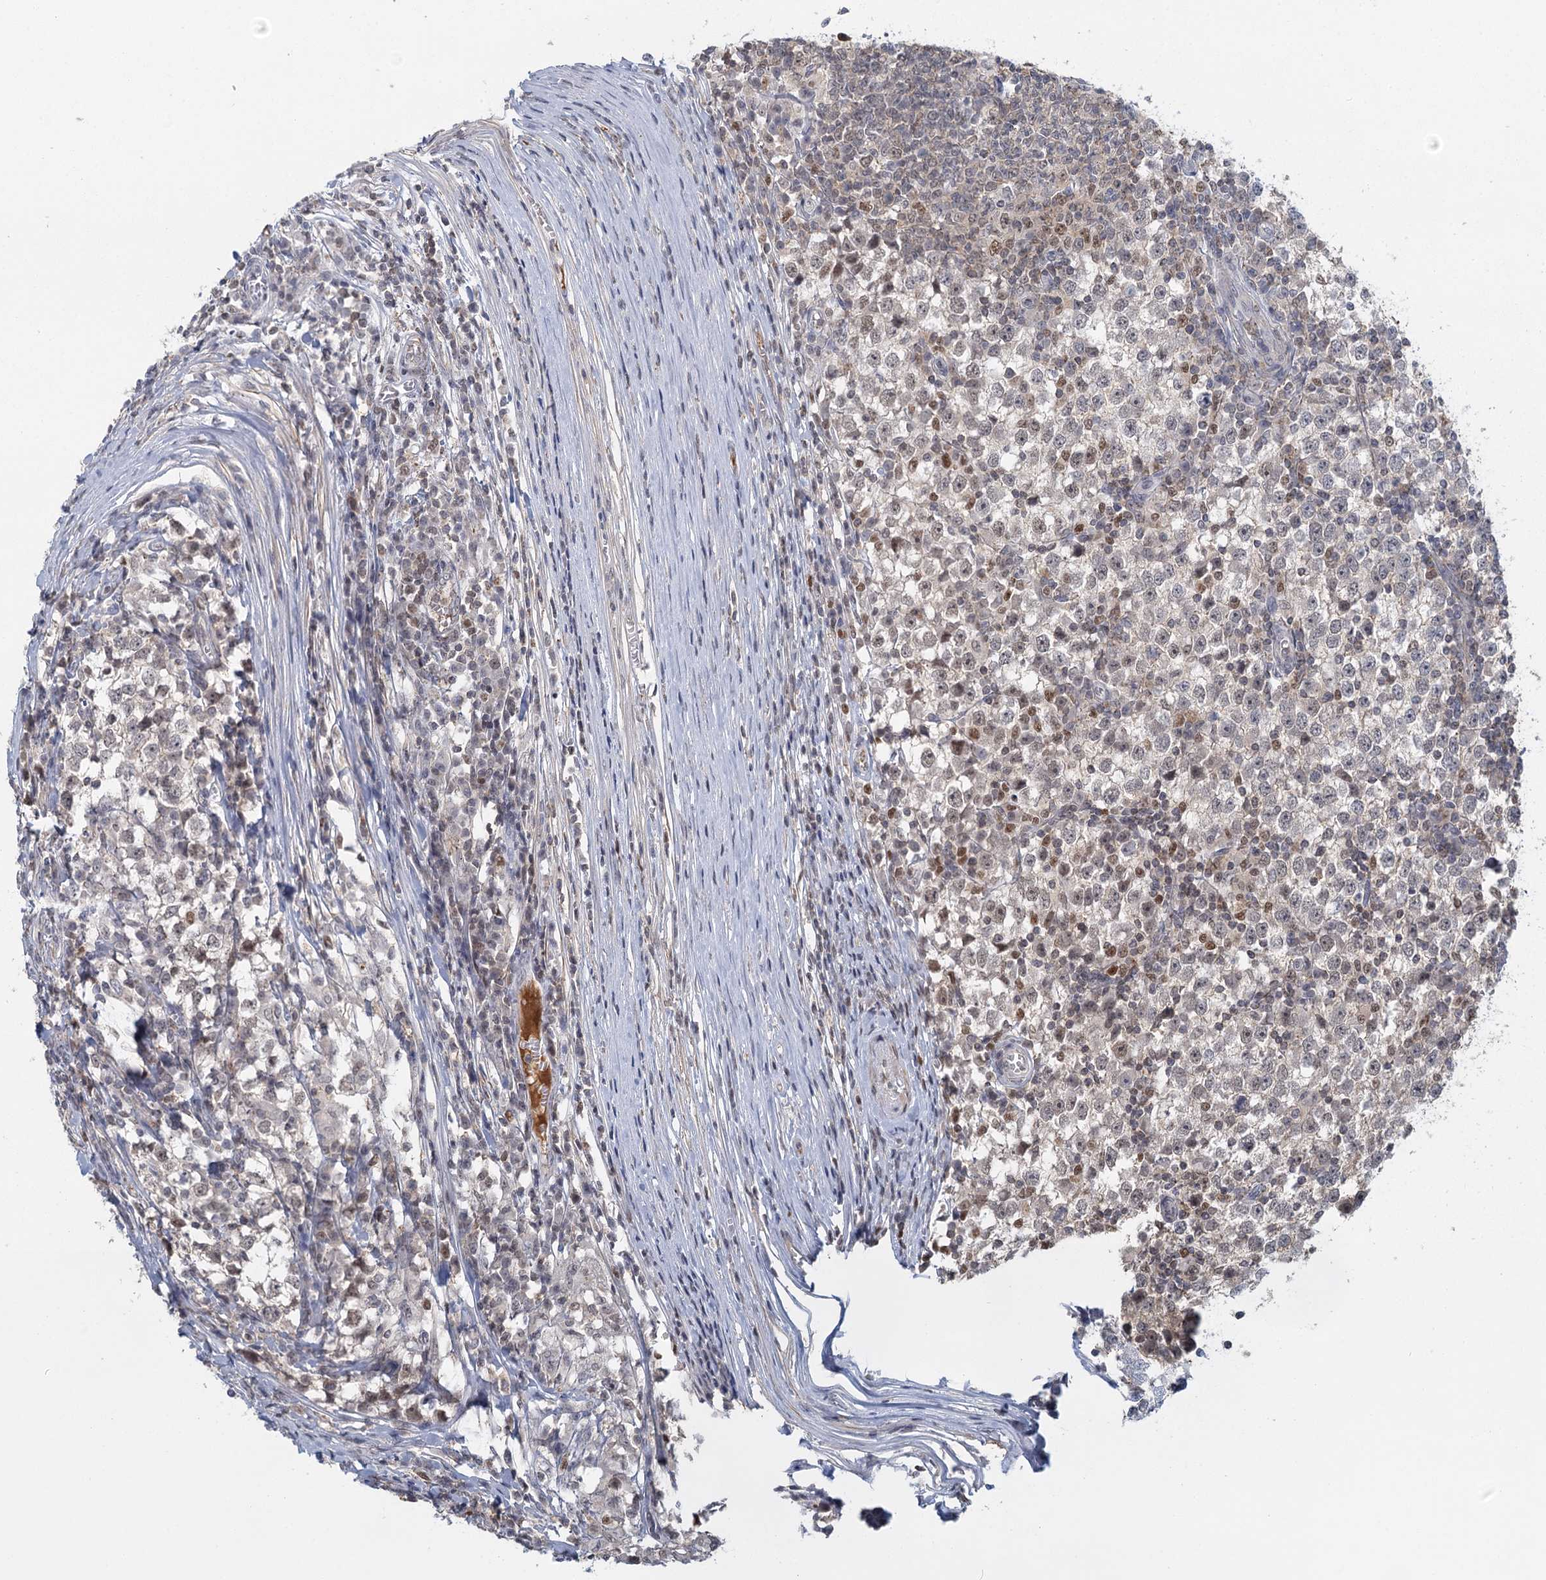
{"staining": {"intensity": "moderate", "quantity": "<25%", "location": "nuclear"}, "tissue": "testis cancer", "cell_type": "Tumor cells", "image_type": "cancer", "snomed": [{"axis": "morphology", "description": "Seminoma, NOS"}, {"axis": "topography", "description": "Testis"}], "caption": "Tumor cells demonstrate low levels of moderate nuclear staining in about <25% of cells in seminoma (testis).", "gene": "GPATCH11", "patient": {"sex": "male", "age": 65}}